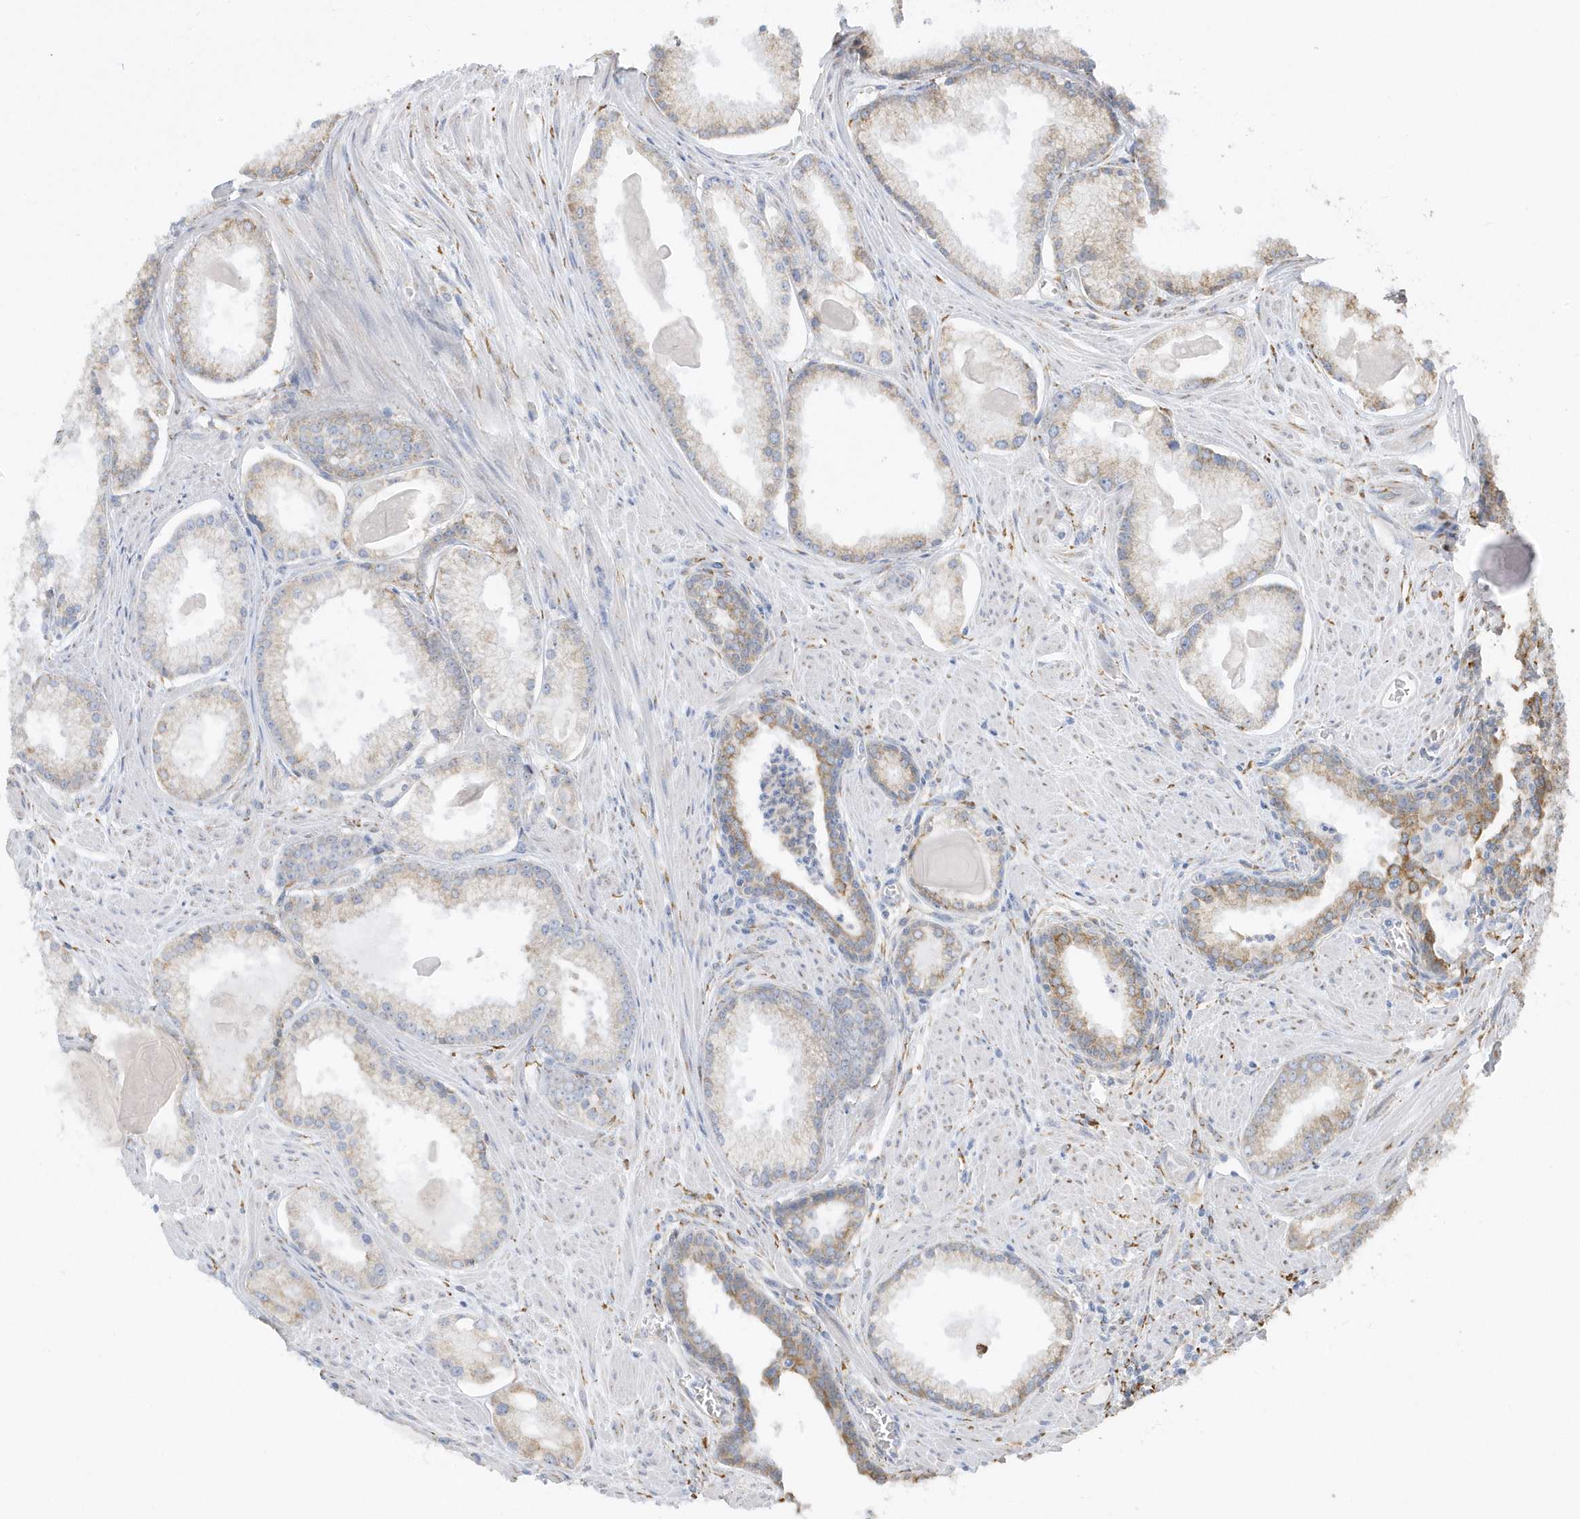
{"staining": {"intensity": "weak", "quantity": "25%-75%", "location": "cytoplasmic/membranous"}, "tissue": "prostate cancer", "cell_type": "Tumor cells", "image_type": "cancer", "snomed": [{"axis": "morphology", "description": "Adenocarcinoma, Low grade"}, {"axis": "topography", "description": "Prostate"}], "caption": "Immunohistochemical staining of prostate cancer (low-grade adenocarcinoma) shows low levels of weak cytoplasmic/membranous protein positivity in about 25%-75% of tumor cells.", "gene": "DCAF1", "patient": {"sex": "male", "age": 54}}